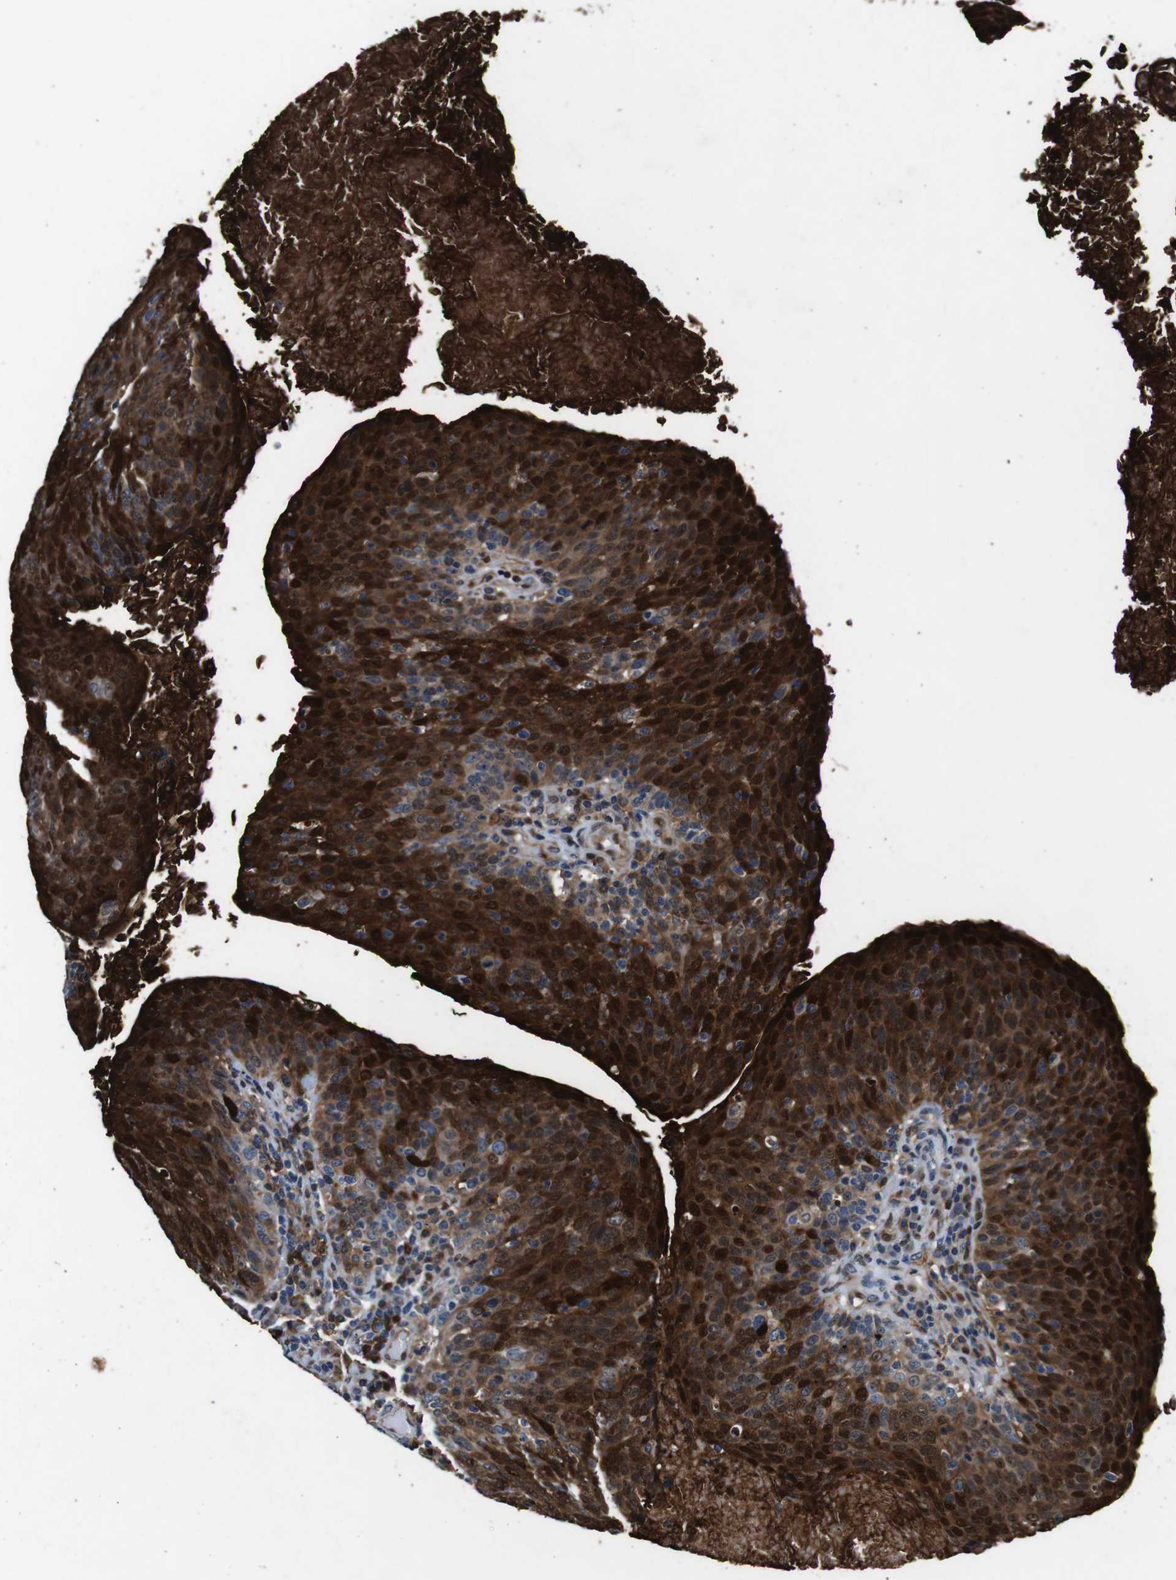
{"staining": {"intensity": "strong", "quantity": ">75%", "location": "cytoplasmic/membranous,nuclear"}, "tissue": "head and neck cancer", "cell_type": "Tumor cells", "image_type": "cancer", "snomed": [{"axis": "morphology", "description": "Squamous cell carcinoma, NOS"}, {"axis": "morphology", "description": "Squamous cell carcinoma, metastatic, NOS"}, {"axis": "topography", "description": "Lymph node"}, {"axis": "topography", "description": "Head-Neck"}], "caption": "Immunohistochemistry (IHC) photomicrograph of neoplastic tissue: human head and neck cancer stained using immunohistochemistry demonstrates high levels of strong protein expression localized specifically in the cytoplasmic/membranous and nuclear of tumor cells, appearing as a cytoplasmic/membranous and nuclear brown color.", "gene": "ANXA1", "patient": {"sex": "male", "age": 62}}